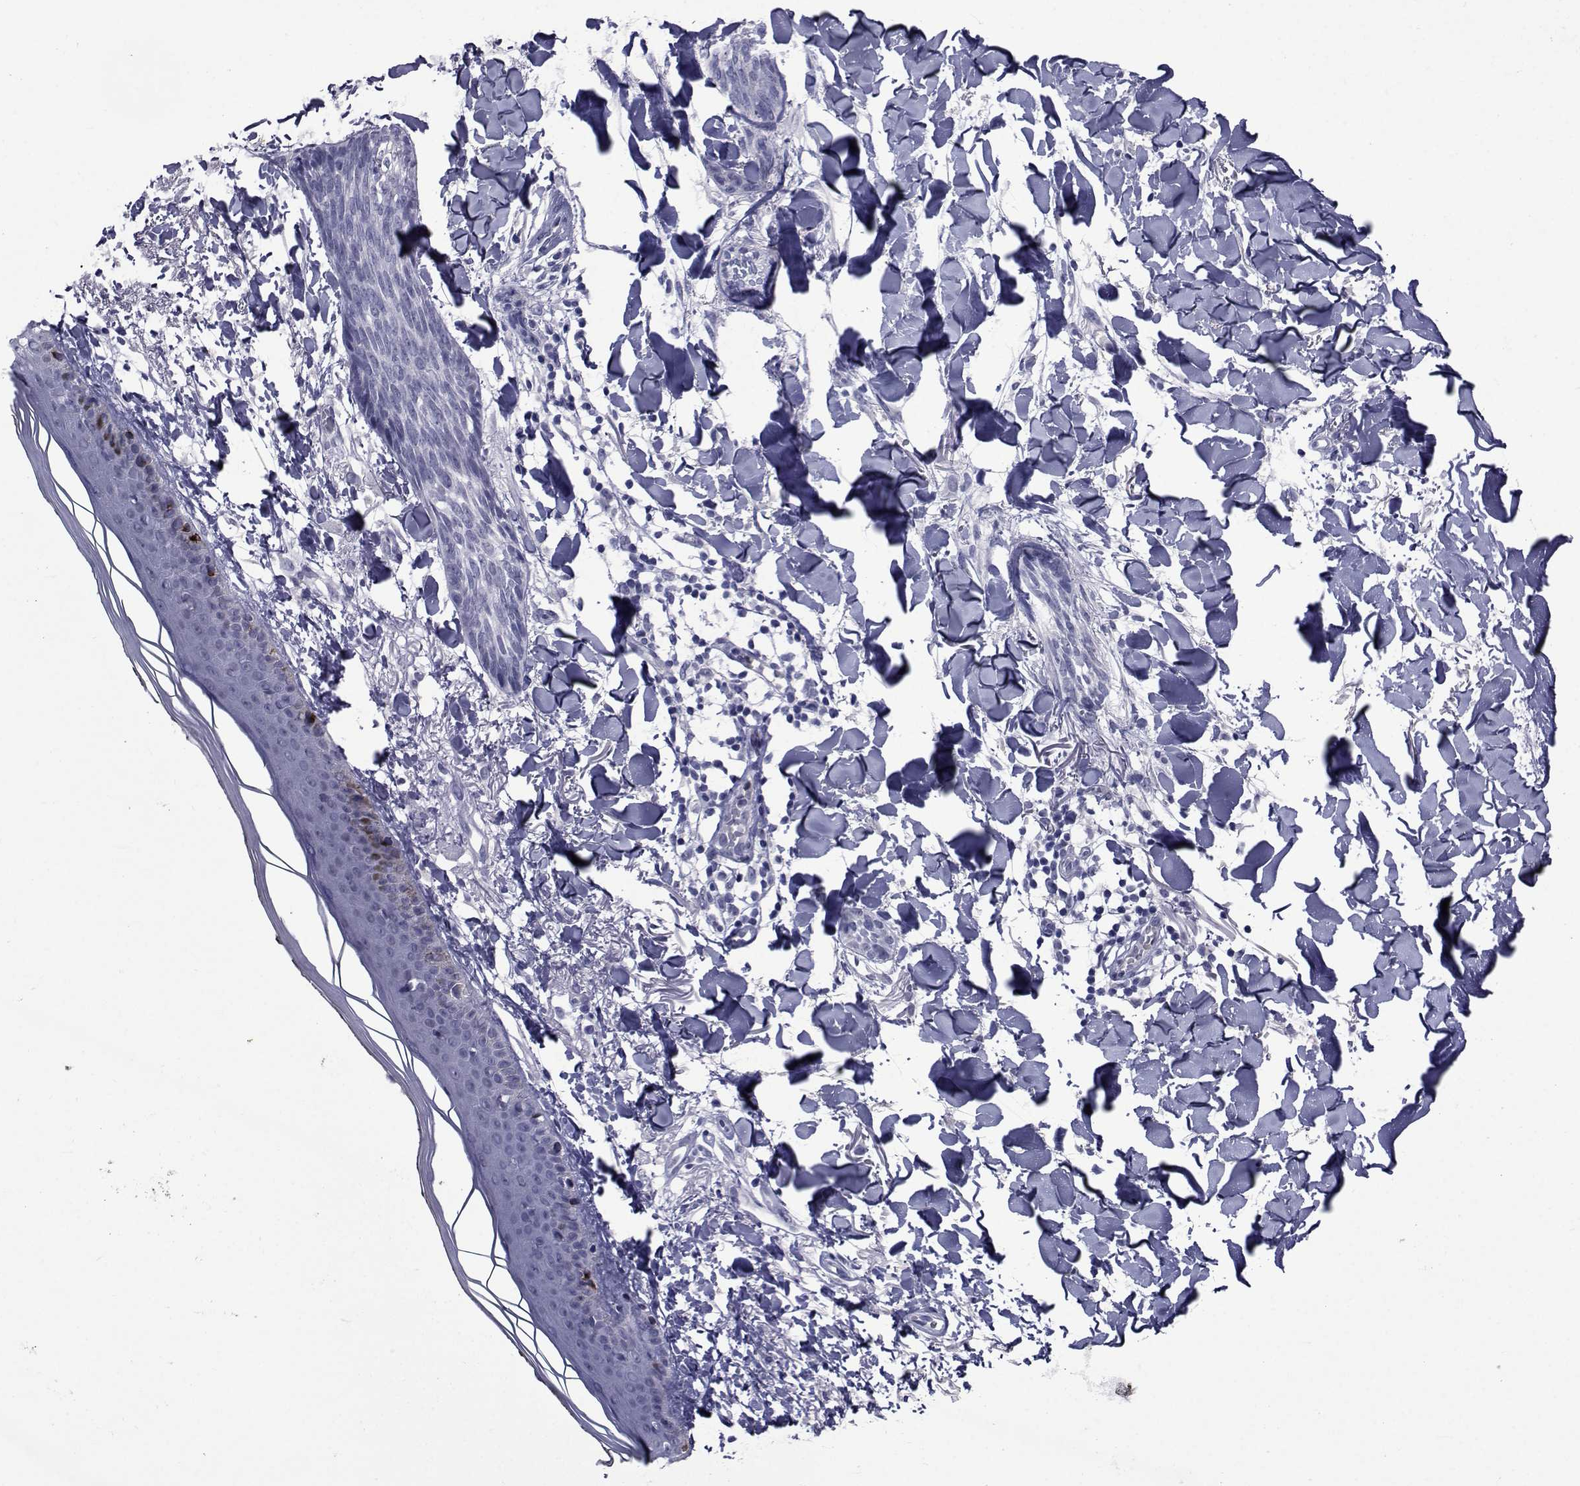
{"staining": {"intensity": "negative", "quantity": "none", "location": "none"}, "tissue": "skin cancer", "cell_type": "Tumor cells", "image_type": "cancer", "snomed": [{"axis": "morphology", "description": "Normal tissue, NOS"}, {"axis": "morphology", "description": "Basal cell carcinoma"}, {"axis": "topography", "description": "Skin"}], "caption": "Protein analysis of basal cell carcinoma (skin) reveals no significant staining in tumor cells.", "gene": "SEMA5B", "patient": {"sex": "male", "age": 84}}